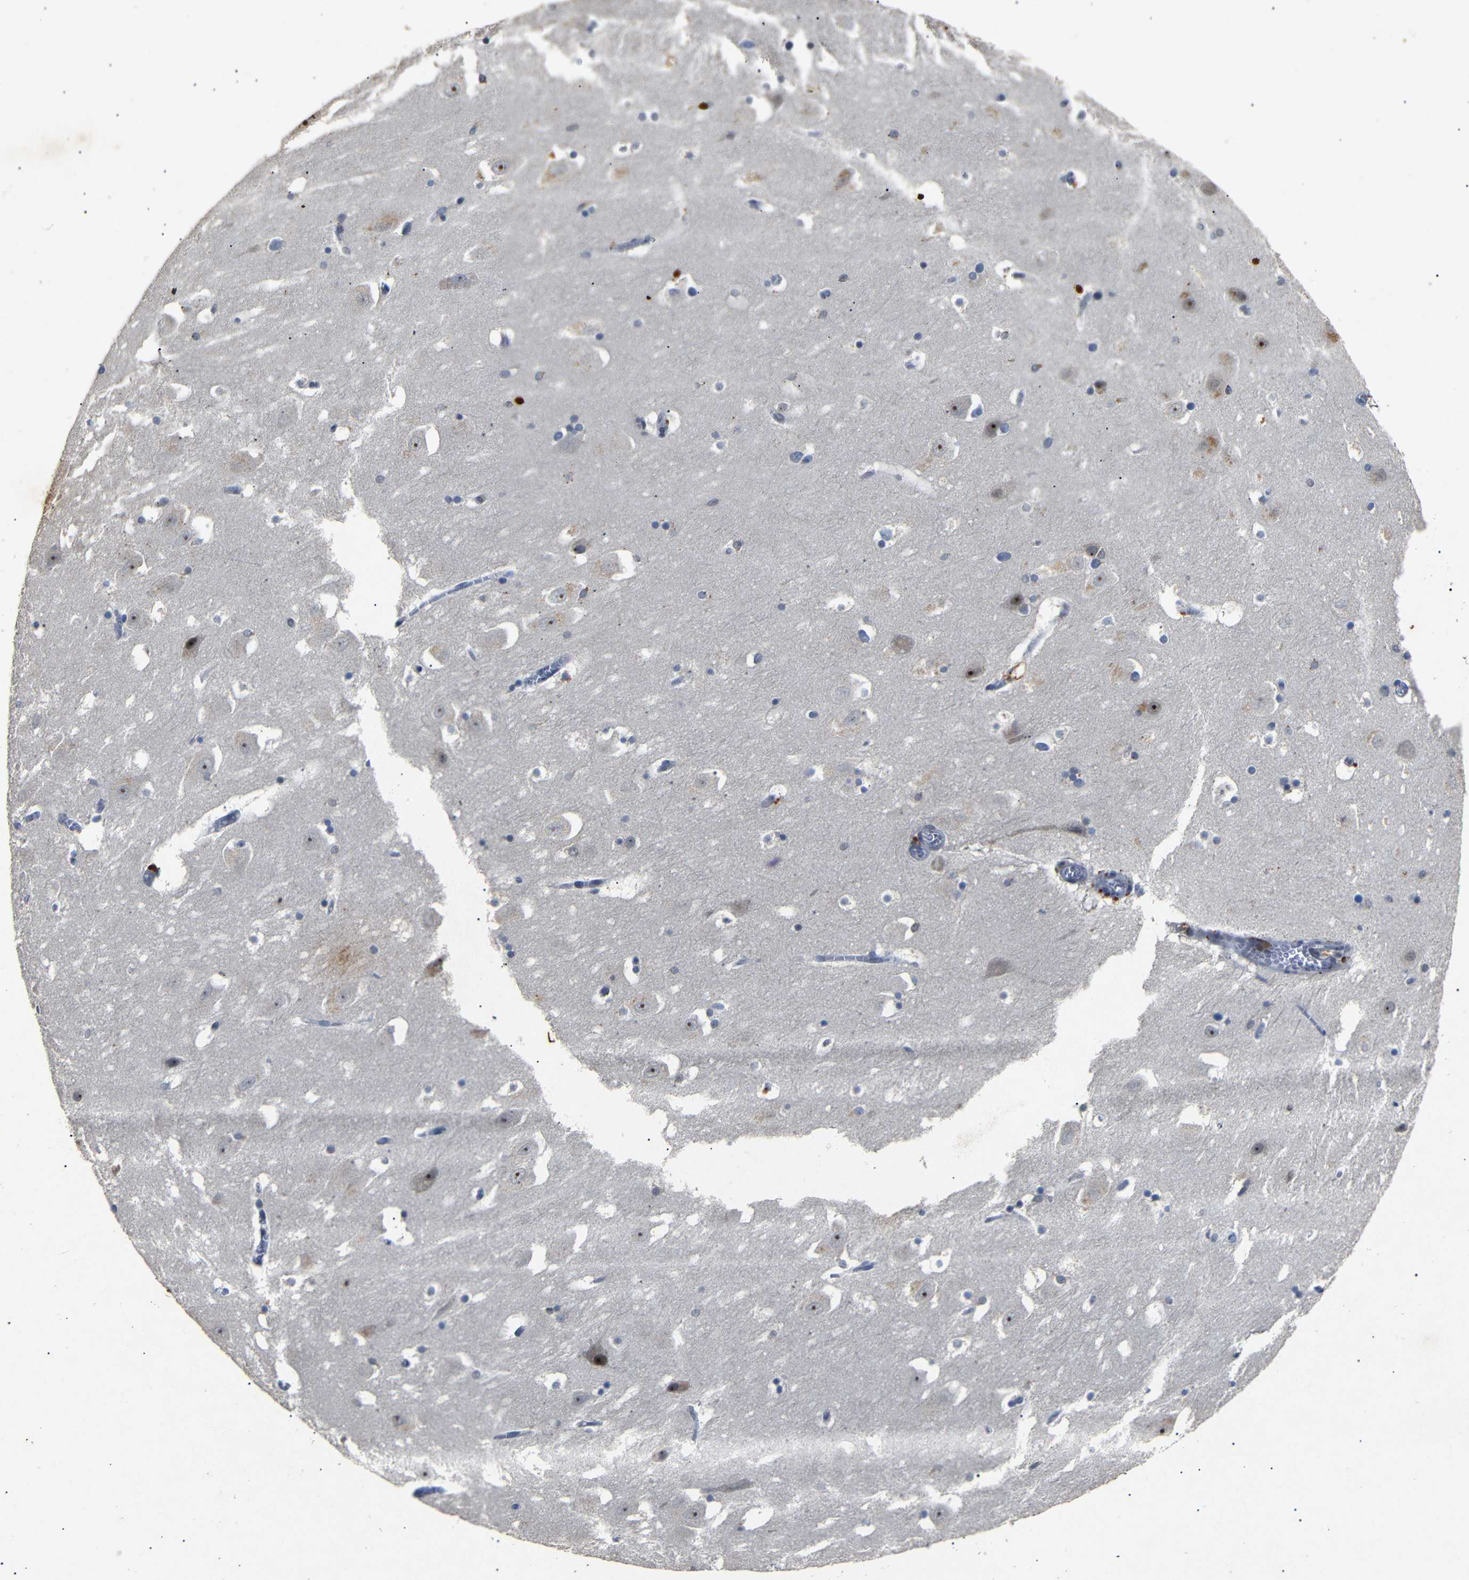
{"staining": {"intensity": "moderate", "quantity": "<25%", "location": "cytoplasmic/membranous"}, "tissue": "hippocampus", "cell_type": "Glial cells", "image_type": "normal", "snomed": [{"axis": "morphology", "description": "Normal tissue, NOS"}, {"axis": "topography", "description": "Hippocampus"}], "caption": "Immunohistochemical staining of normal hippocampus displays moderate cytoplasmic/membranous protein expression in about <25% of glial cells. Using DAB (3,3'-diaminobenzidine) (brown) and hematoxylin (blue) stains, captured at high magnification using brightfield microscopy.", "gene": "PARN", "patient": {"sex": "male", "age": 45}}